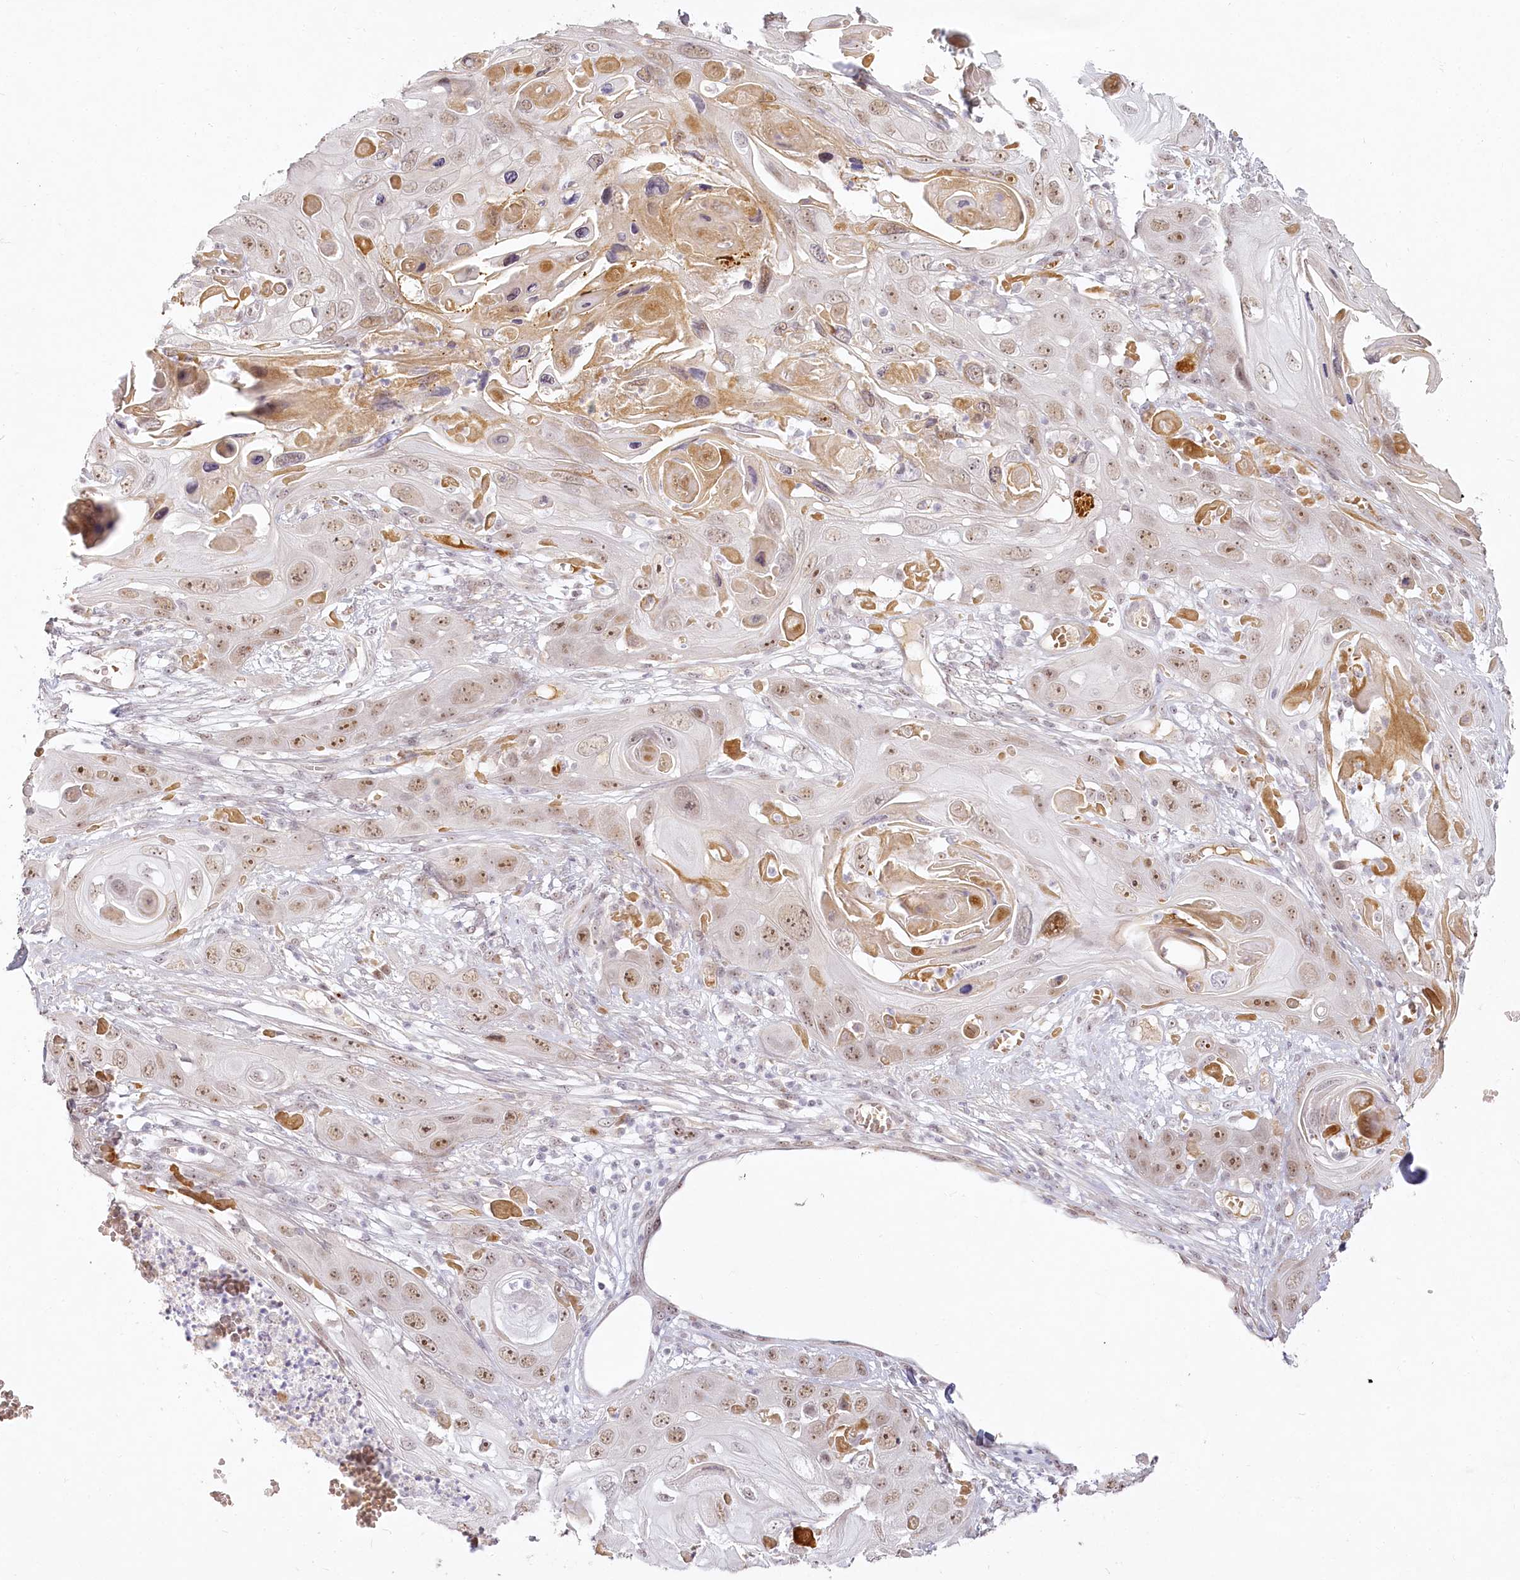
{"staining": {"intensity": "moderate", "quantity": ">75%", "location": "nuclear"}, "tissue": "skin cancer", "cell_type": "Tumor cells", "image_type": "cancer", "snomed": [{"axis": "morphology", "description": "Squamous cell carcinoma, NOS"}, {"axis": "topography", "description": "Skin"}], "caption": "Immunohistochemical staining of skin cancer (squamous cell carcinoma) shows moderate nuclear protein expression in approximately >75% of tumor cells.", "gene": "EXOSC7", "patient": {"sex": "male", "age": 55}}